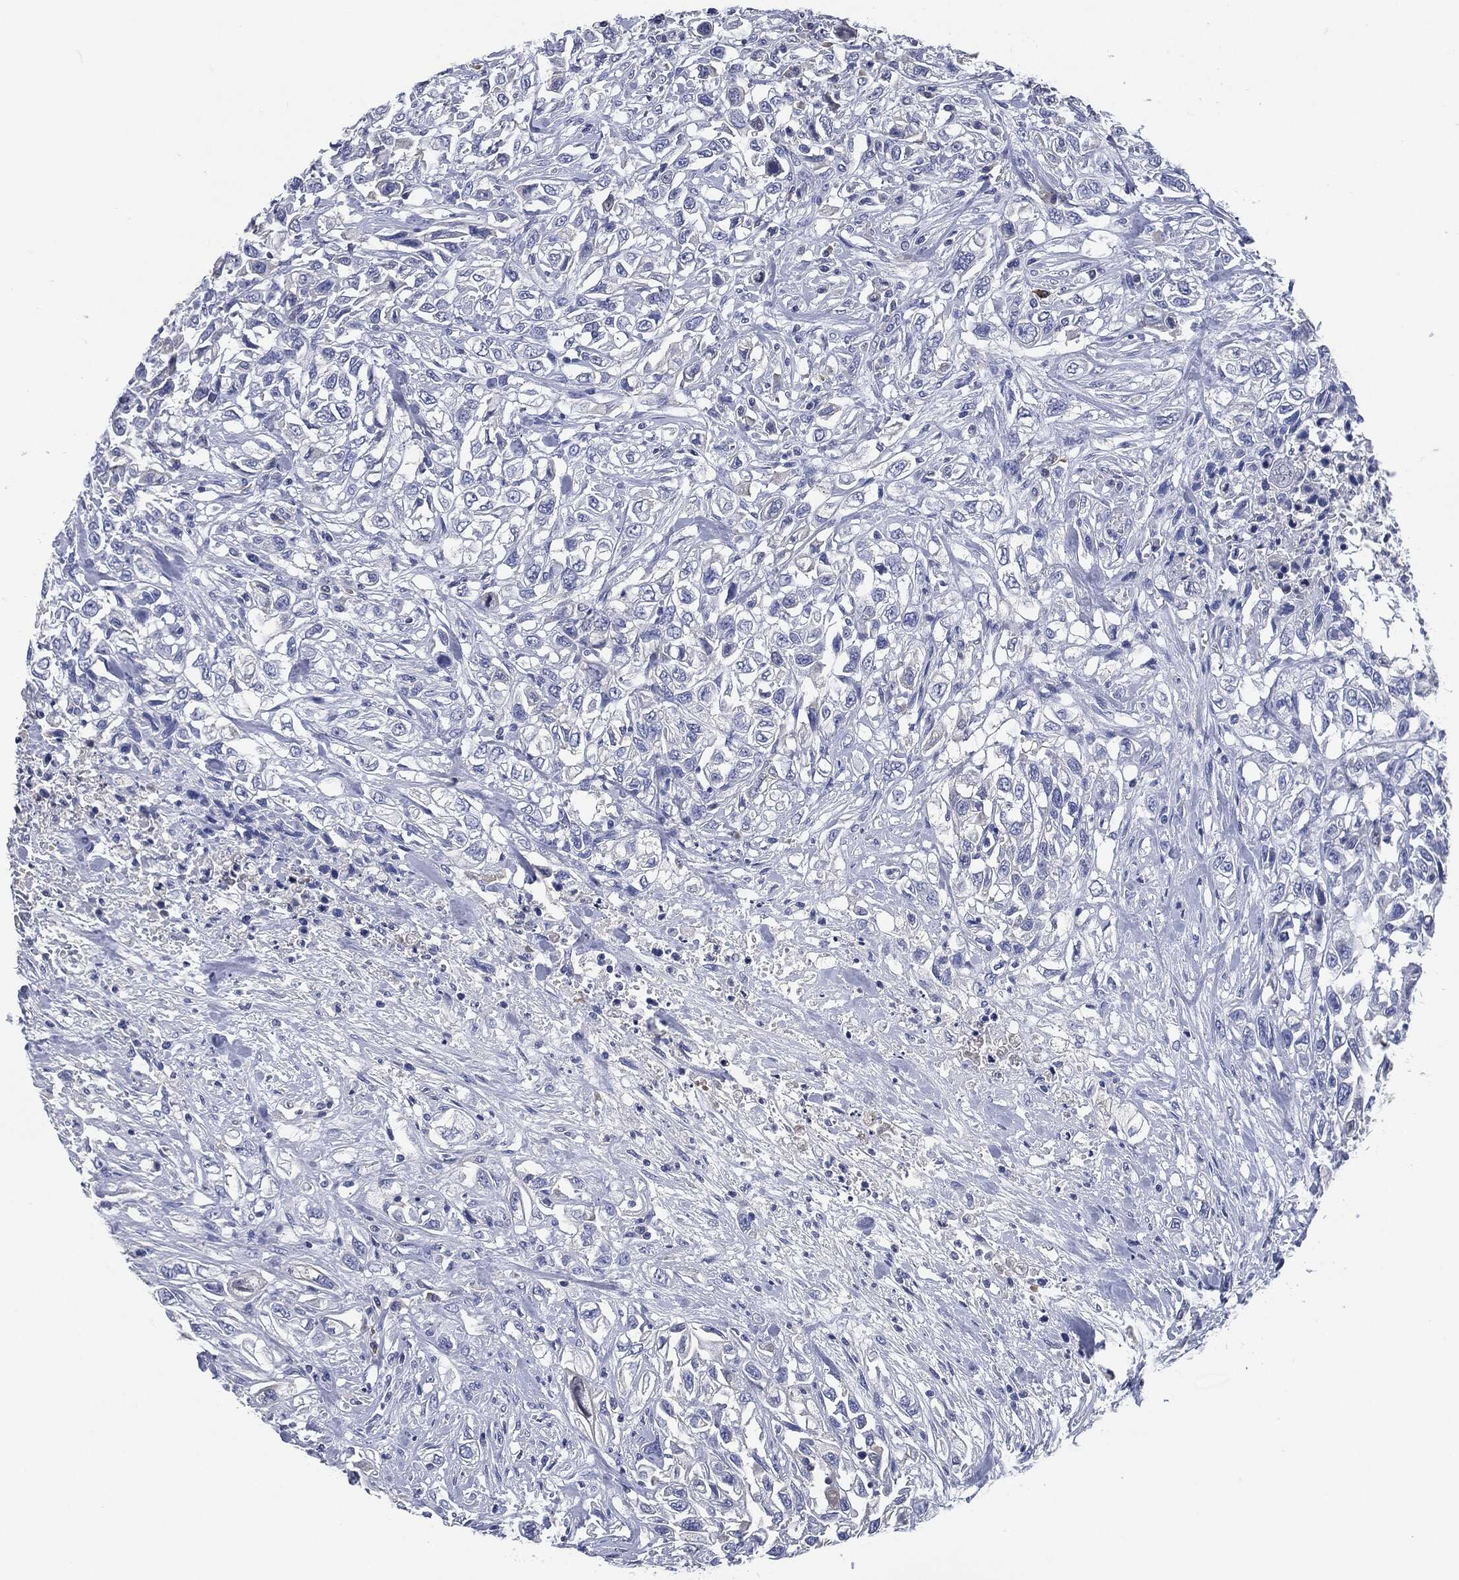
{"staining": {"intensity": "negative", "quantity": "none", "location": "none"}, "tissue": "urothelial cancer", "cell_type": "Tumor cells", "image_type": "cancer", "snomed": [{"axis": "morphology", "description": "Urothelial carcinoma, High grade"}, {"axis": "topography", "description": "Urinary bladder"}], "caption": "Tumor cells are negative for protein expression in human urothelial cancer.", "gene": "CD27", "patient": {"sex": "female", "age": 56}}